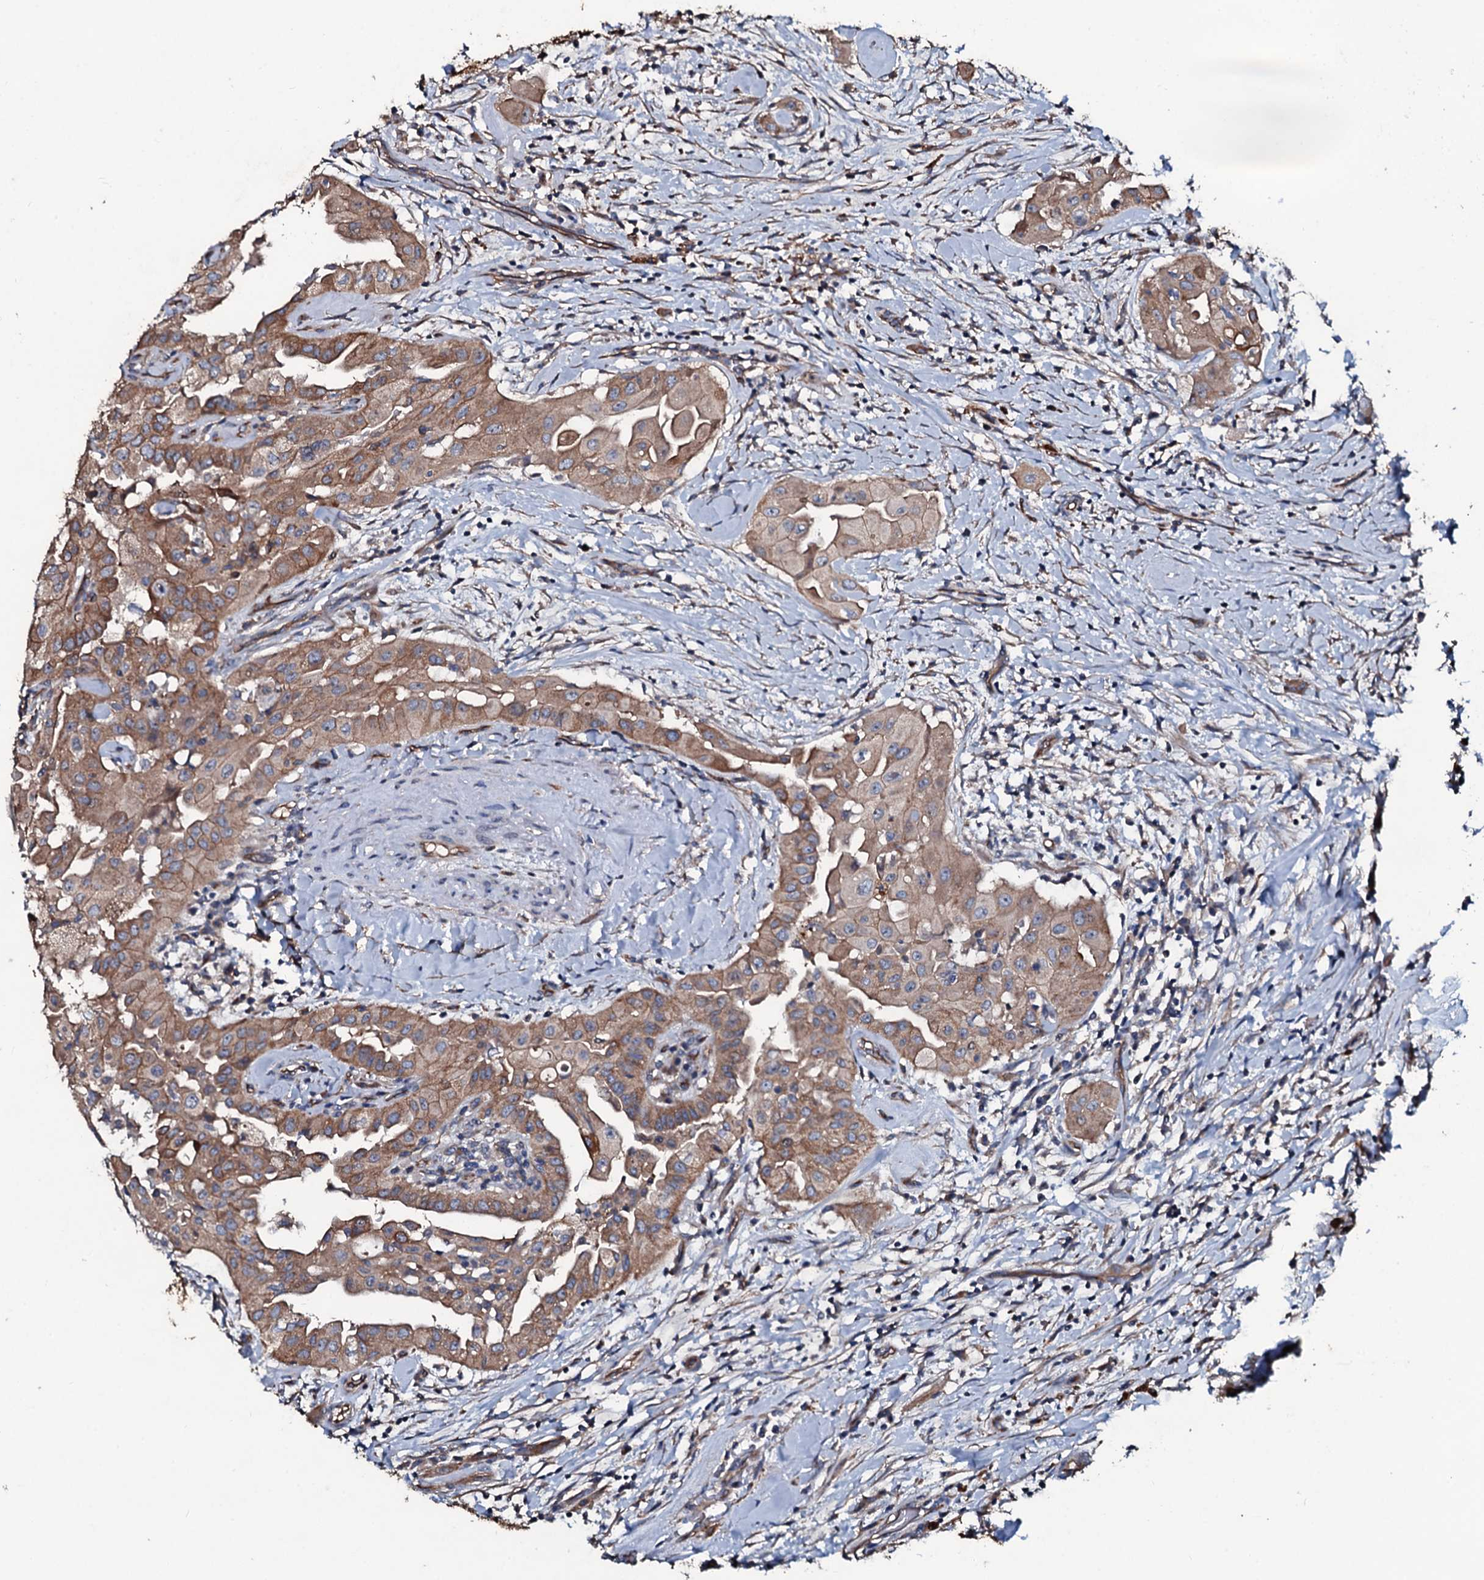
{"staining": {"intensity": "moderate", "quantity": ">75%", "location": "cytoplasmic/membranous"}, "tissue": "thyroid cancer", "cell_type": "Tumor cells", "image_type": "cancer", "snomed": [{"axis": "morphology", "description": "Papillary adenocarcinoma, NOS"}, {"axis": "topography", "description": "Thyroid gland"}], "caption": "Thyroid cancer was stained to show a protein in brown. There is medium levels of moderate cytoplasmic/membranous positivity in about >75% of tumor cells.", "gene": "DMAC2", "patient": {"sex": "female", "age": 59}}